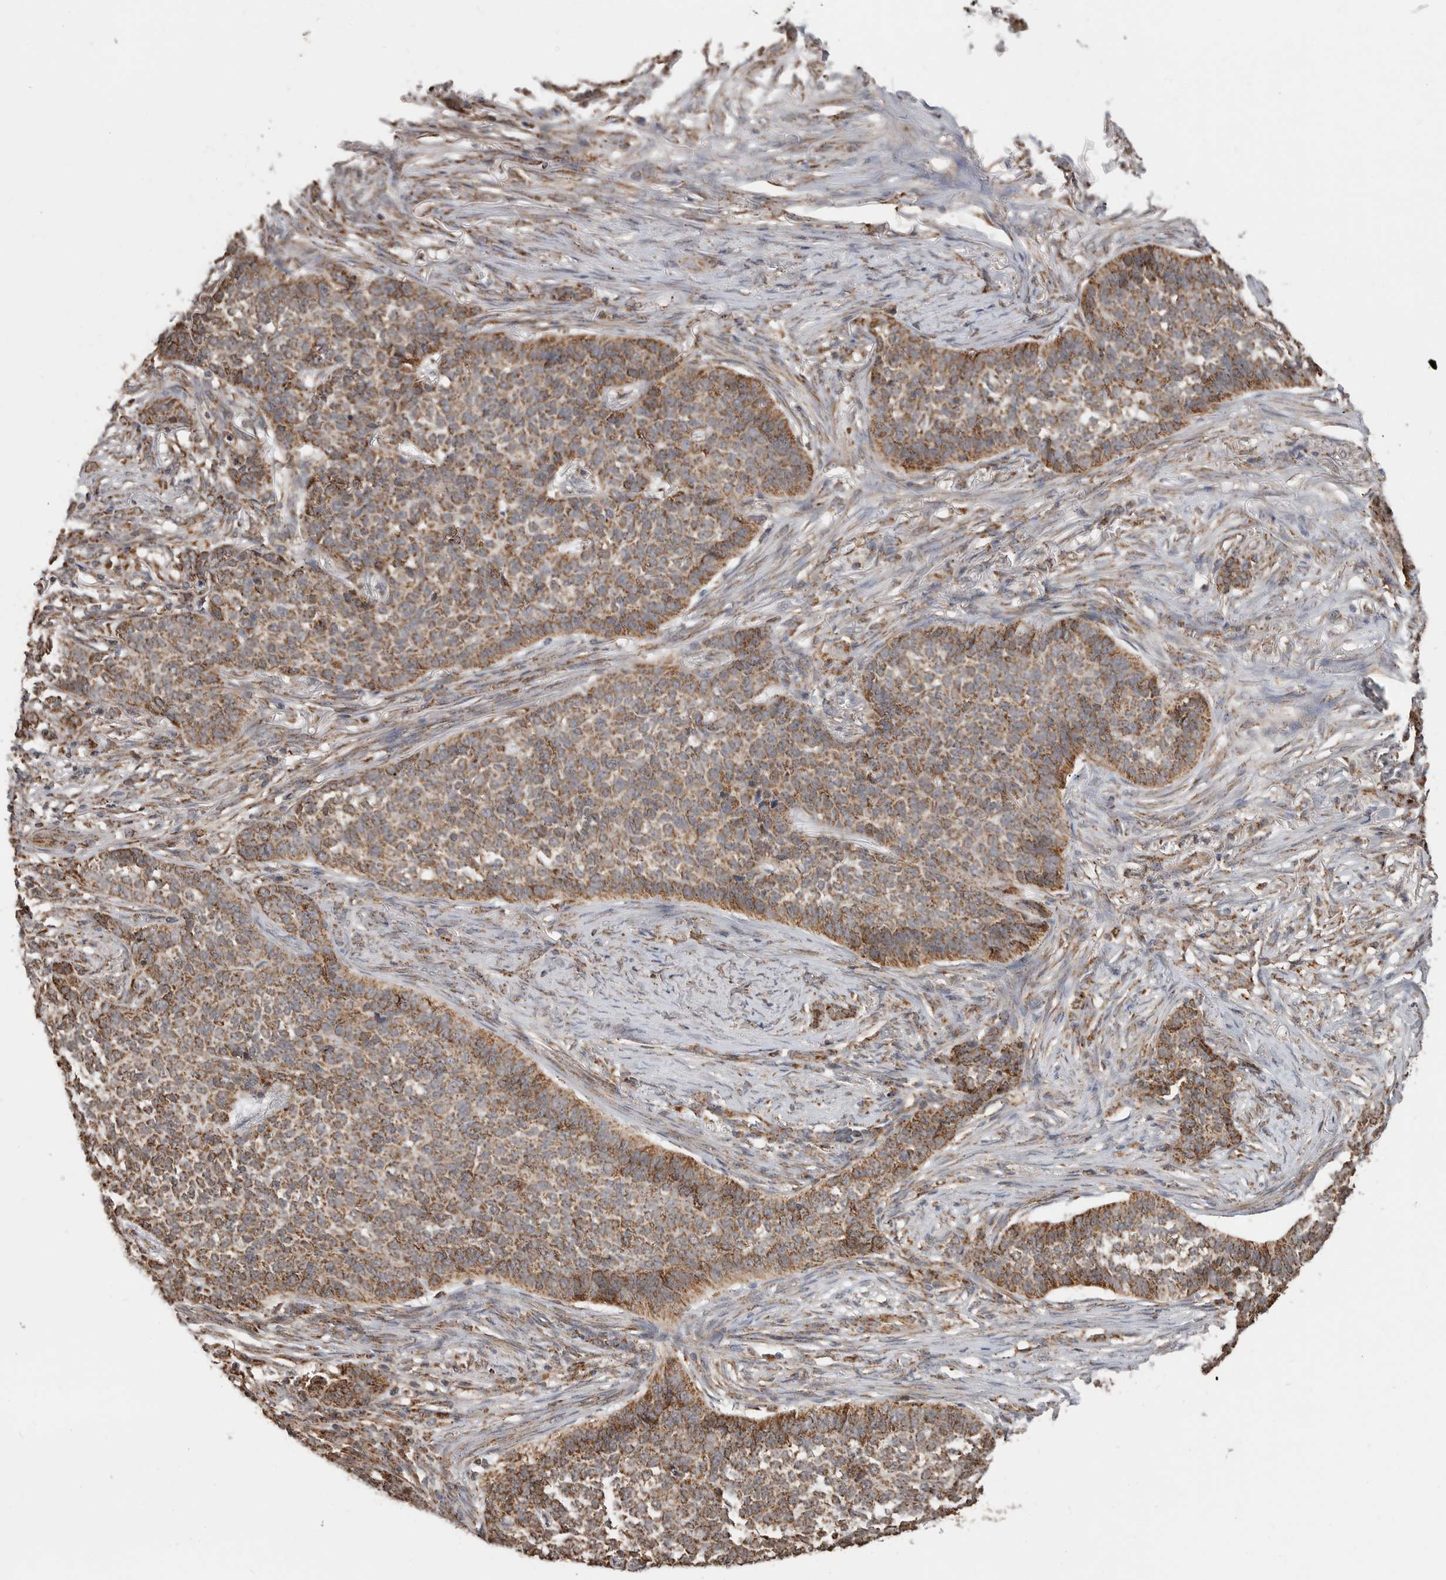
{"staining": {"intensity": "moderate", "quantity": ">75%", "location": "cytoplasmic/membranous"}, "tissue": "skin cancer", "cell_type": "Tumor cells", "image_type": "cancer", "snomed": [{"axis": "morphology", "description": "Basal cell carcinoma"}, {"axis": "topography", "description": "Skin"}], "caption": "High-magnification brightfield microscopy of basal cell carcinoma (skin) stained with DAB (3,3'-diaminobenzidine) (brown) and counterstained with hematoxylin (blue). tumor cells exhibit moderate cytoplasmic/membranous expression is seen in approximately>75% of cells.", "gene": "GCNT2", "patient": {"sex": "male", "age": 85}}